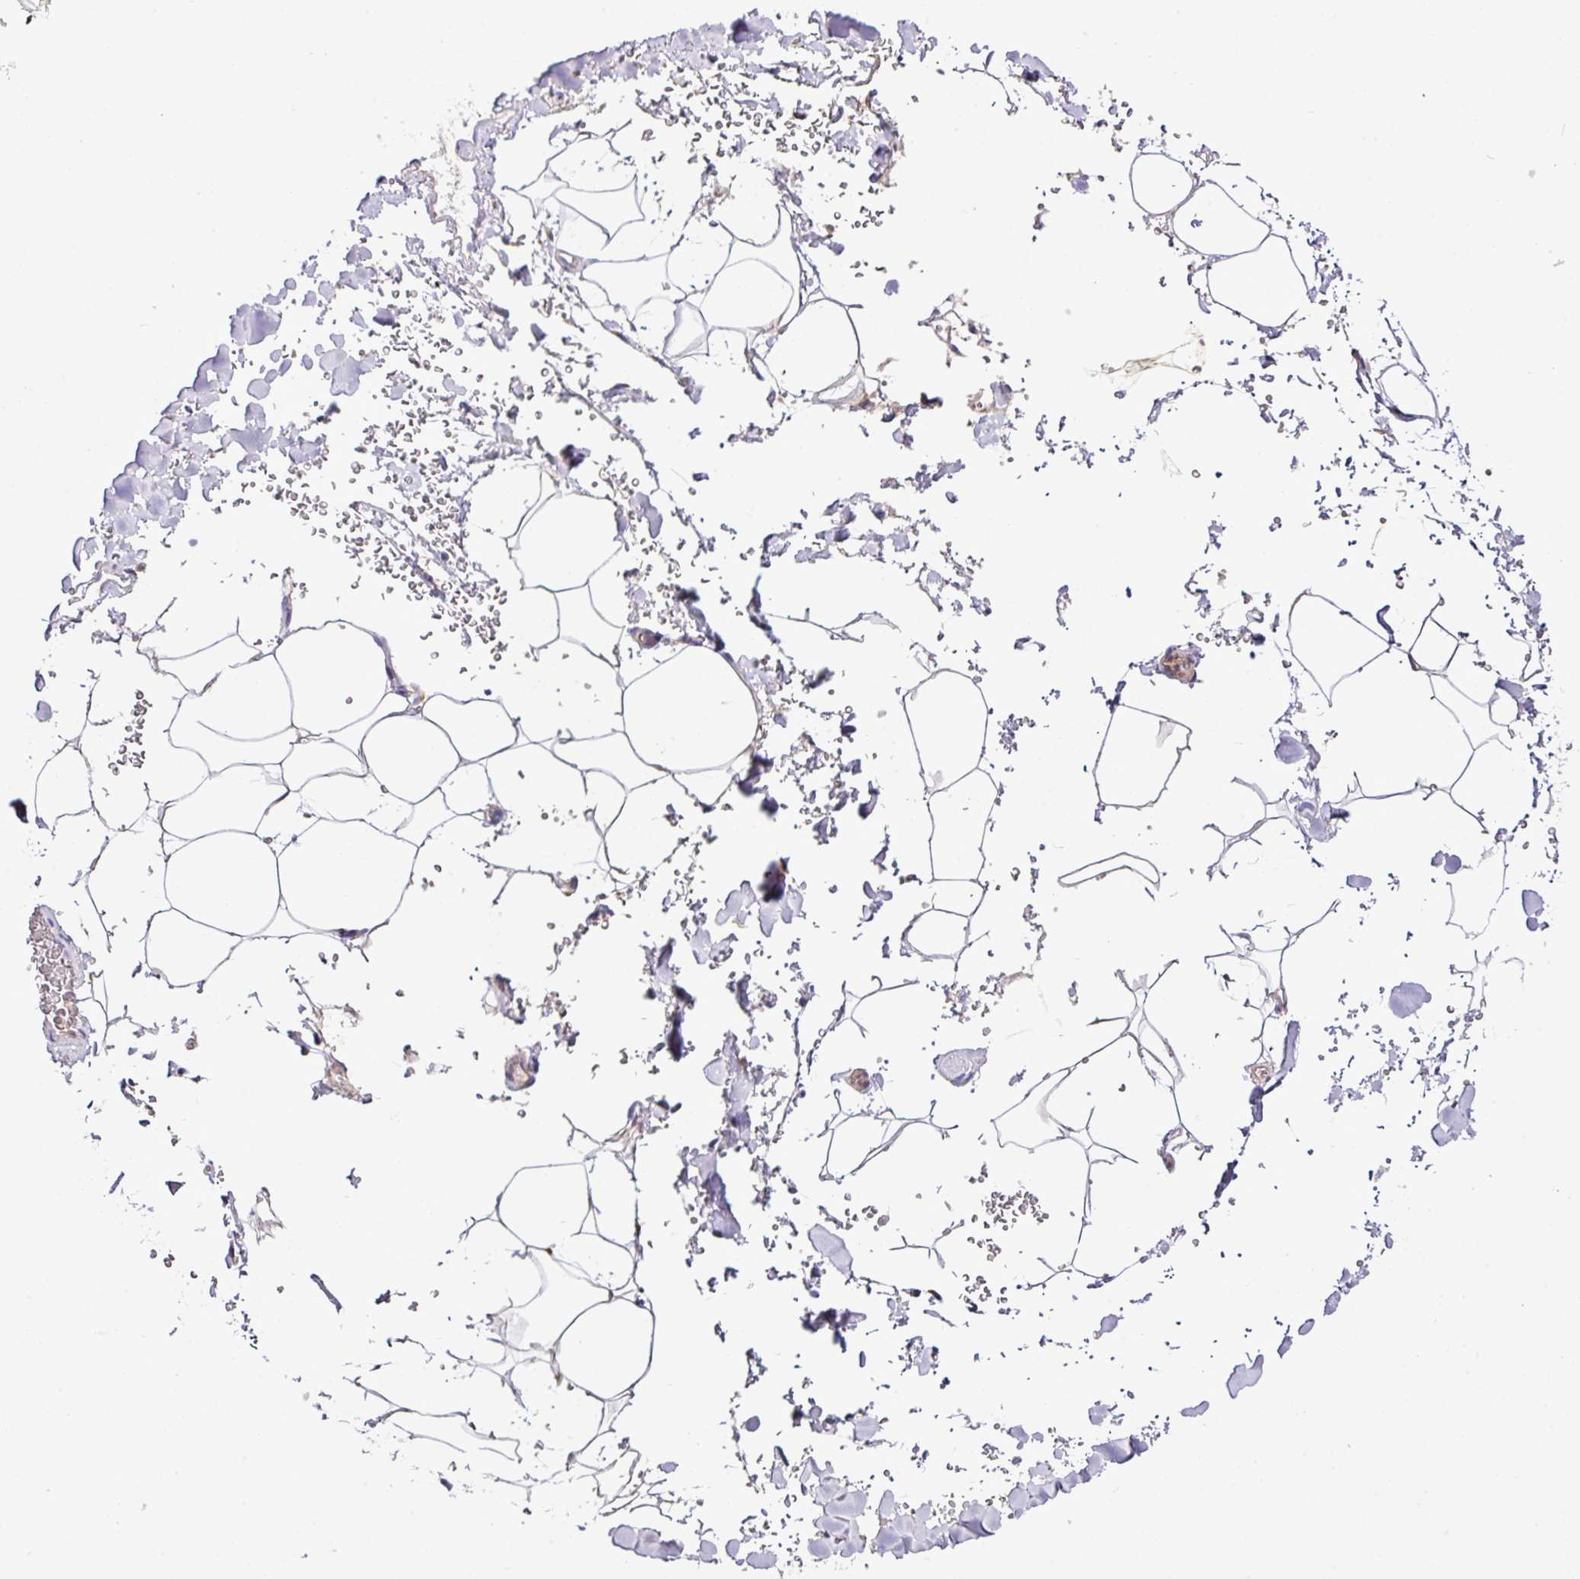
{"staining": {"intensity": "negative", "quantity": "none", "location": "none"}, "tissue": "adipose tissue", "cell_type": "Adipocytes", "image_type": "normal", "snomed": [{"axis": "morphology", "description": "Normal tissue, NOS"}, {"axis": "topography", "description": "Rectum"}, {"axis": "topography", "description": "Peripheral nerve tissue"}], "caption": "Photomicrograph shows no protein expression in adipocytes of unremarkable adipose tissue. Brightfield microscopy of IHC stained with DAB (3,3'-diaminobenzidine) (brown) and hematoxylin (blue), captured at high magnification.", "gene": "TM2D2", "patient": {"sex": "female", "age": 69}}